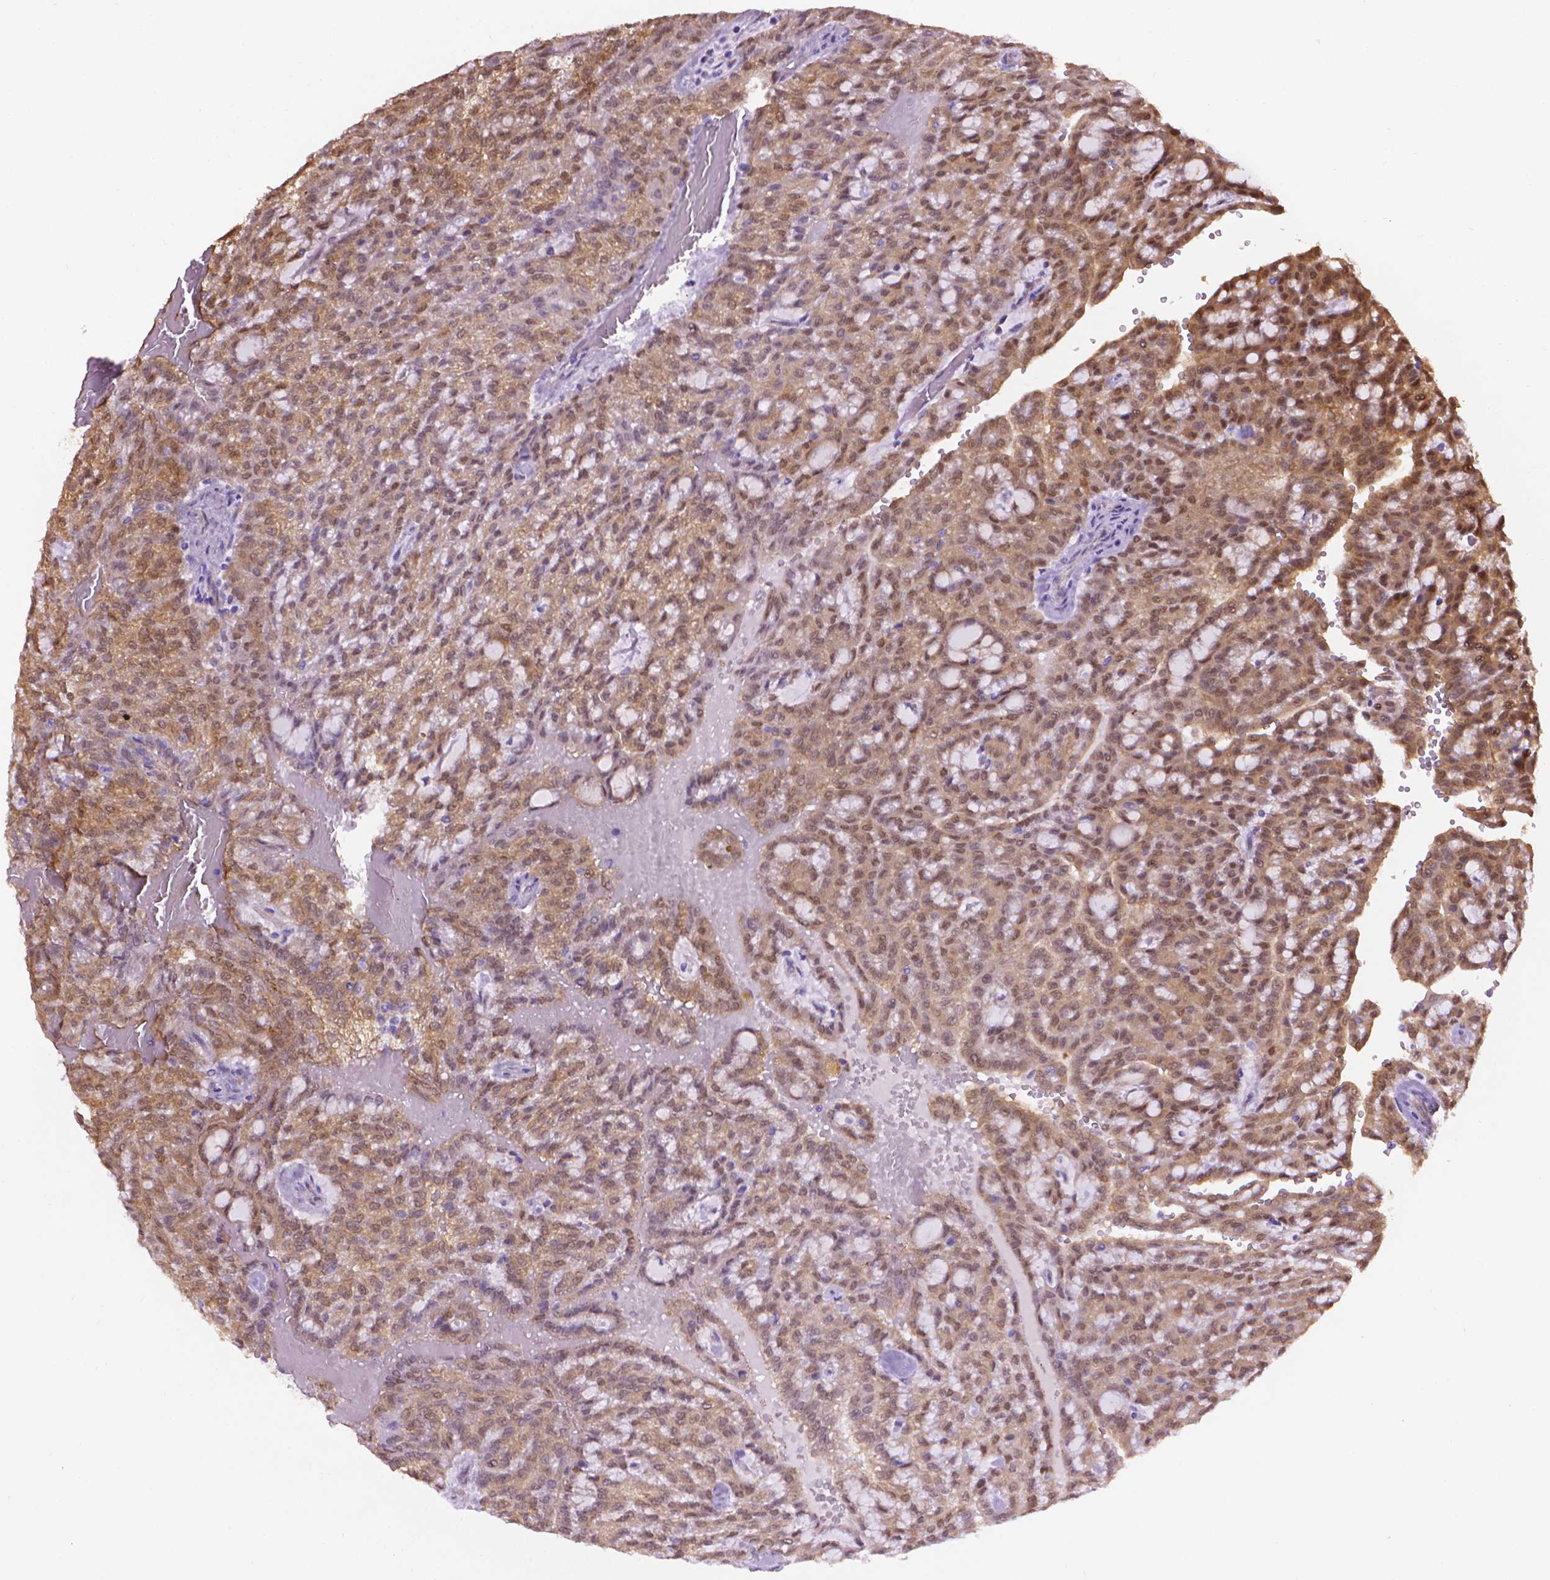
{"staining": {"intensity": "moderate", "quantity": ">75%", "location": "cytoplasmic/membranous,nuclear"}, "tissue": "renal cancer", "cell_type": "Tumor cells", "image_type": "cancer", "snomed": [{"axis": "morphology", "description": "Adenocarcinoma, NOS"}, {"axis": "topography", "description": "Kidney"}], "caption": "The image shows a brown stain indicating the presence of a protein in the cytoplasmic/membranous and nuclear of tumor cells in renal adenocarcinoma. Using DAB (brown) and hematoxylin (blue) stains, captured at high magnification using brightfield microscopy.", "gene": "CLIC4", "patient": {"sex": "male", "age": 63}}